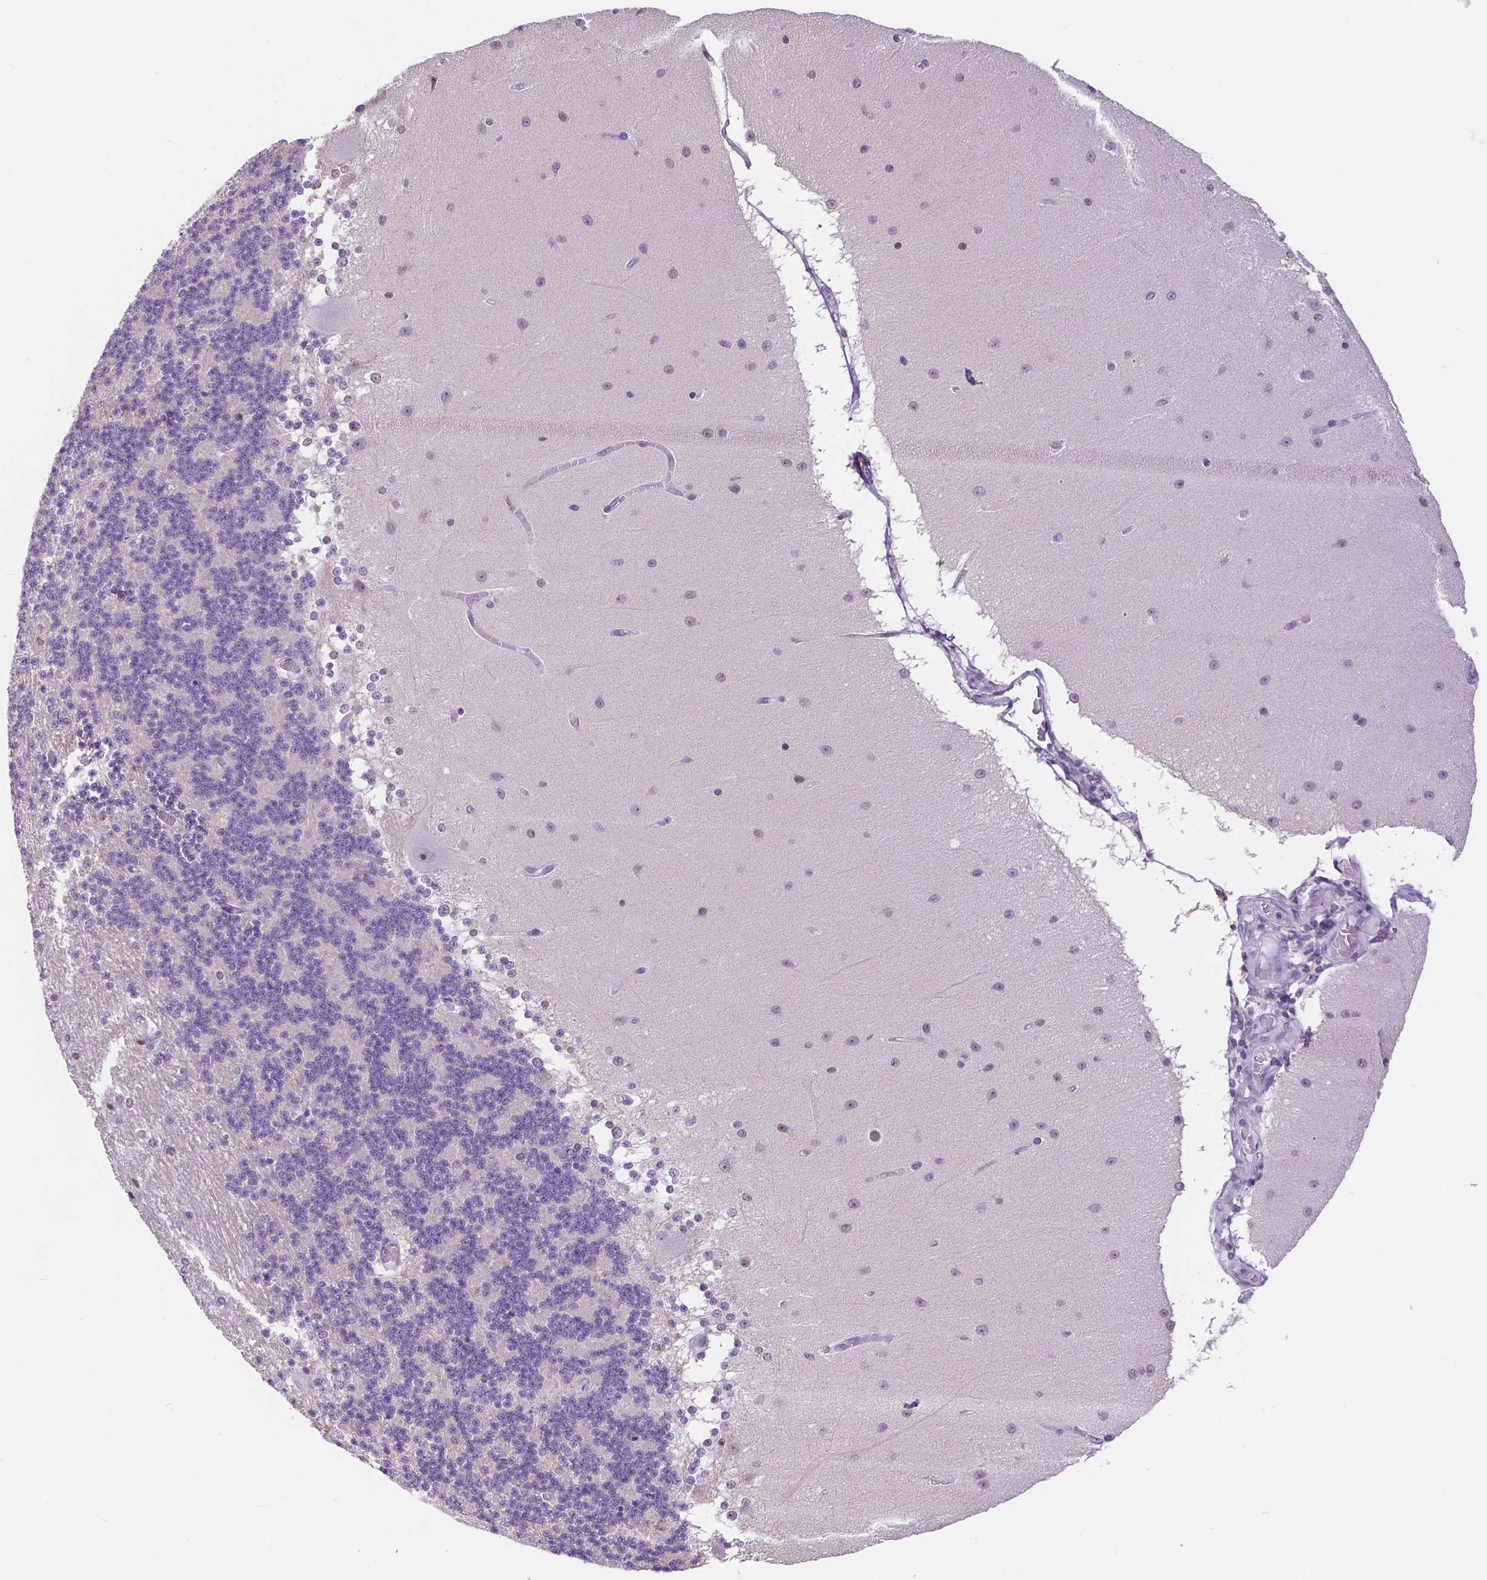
{"staining": {"intensity": "negative", "quantity": "none", "location": "none"}, "tissue": "cerebellum", "cell_type": "Cells in granular layer", "image_type": "normal", "snomed": [{"axis": "morphology", "description": "Normal tissue, NOS"}, {"axis": "topography", "description": "Cerebellum"}], "caption": "High magnification brightfield microscopy of benign cerebellum stained with DAB (brown) and counterstained with hematoxylin (blue): cells in granular layer show no significant positivity. (DAB (3,3'-diaminobenzidine) immunohistochemistry visualized using brightfield microscopy, high magnification).", "gene": "NHP2", "patient": {"sex": "female", "age": 54}}